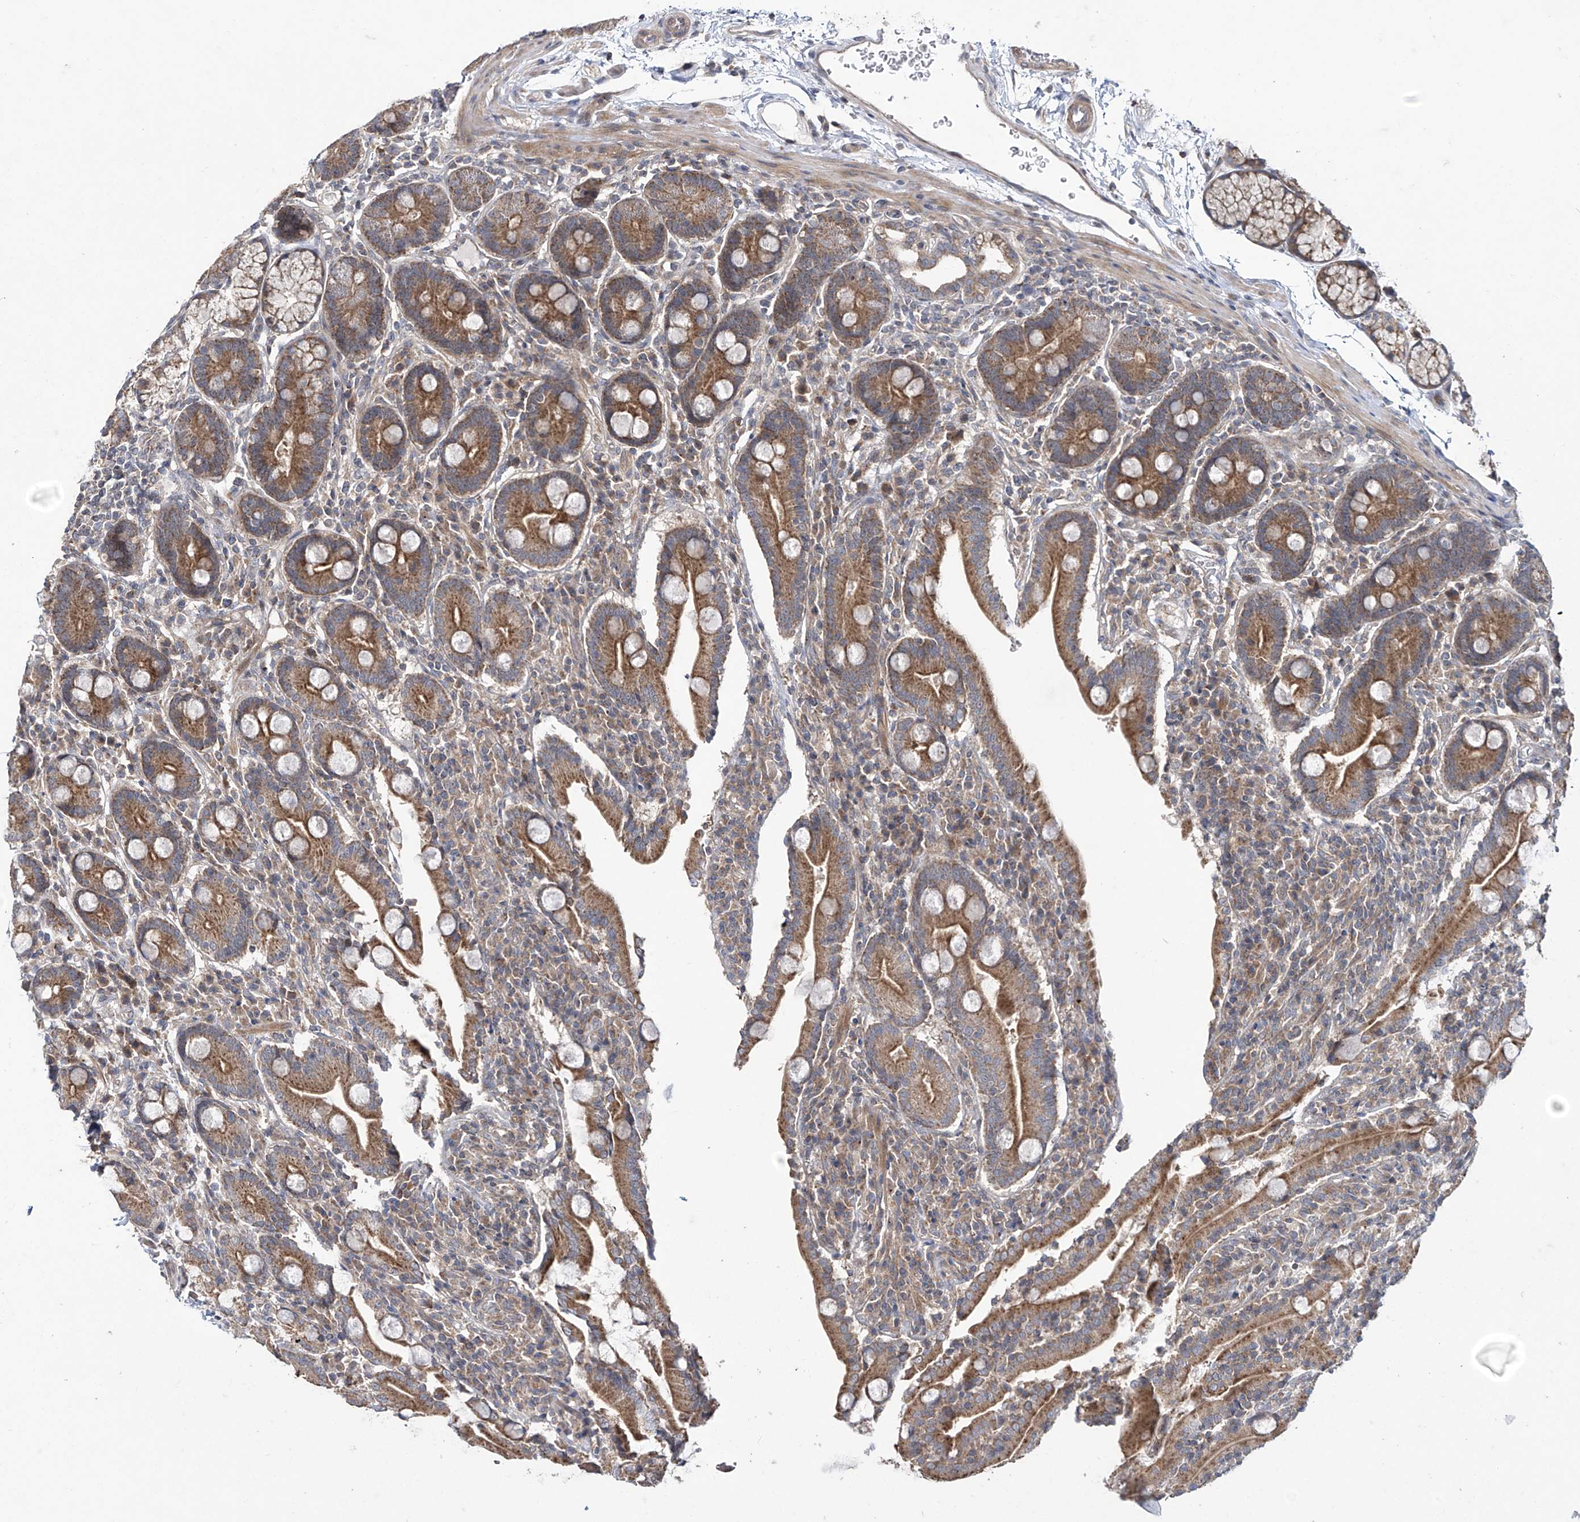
{"staining": {"intensity": "strong", "quantity": ">75%", "location": "cytoplasmic/membranous"}, "tissue": "duodenum", "cell_type": "Glandular cells", "image_type": "normal", "snomed": [{"axis": "morphology", "description": "Normal tissue, NOS"}, {"axis": "topography", "description": "Duodenum"}], "caption": "Duodenum stained for a protein displays strong cytoplasmic/membranous positivity in glandular cells. Using DAB (brown) and hematoxylin (blue) stains, captured at high magnification using brightfield microscopy.", "gene": "TRIM60", "patient": {"sex": "male", "age": 35}}